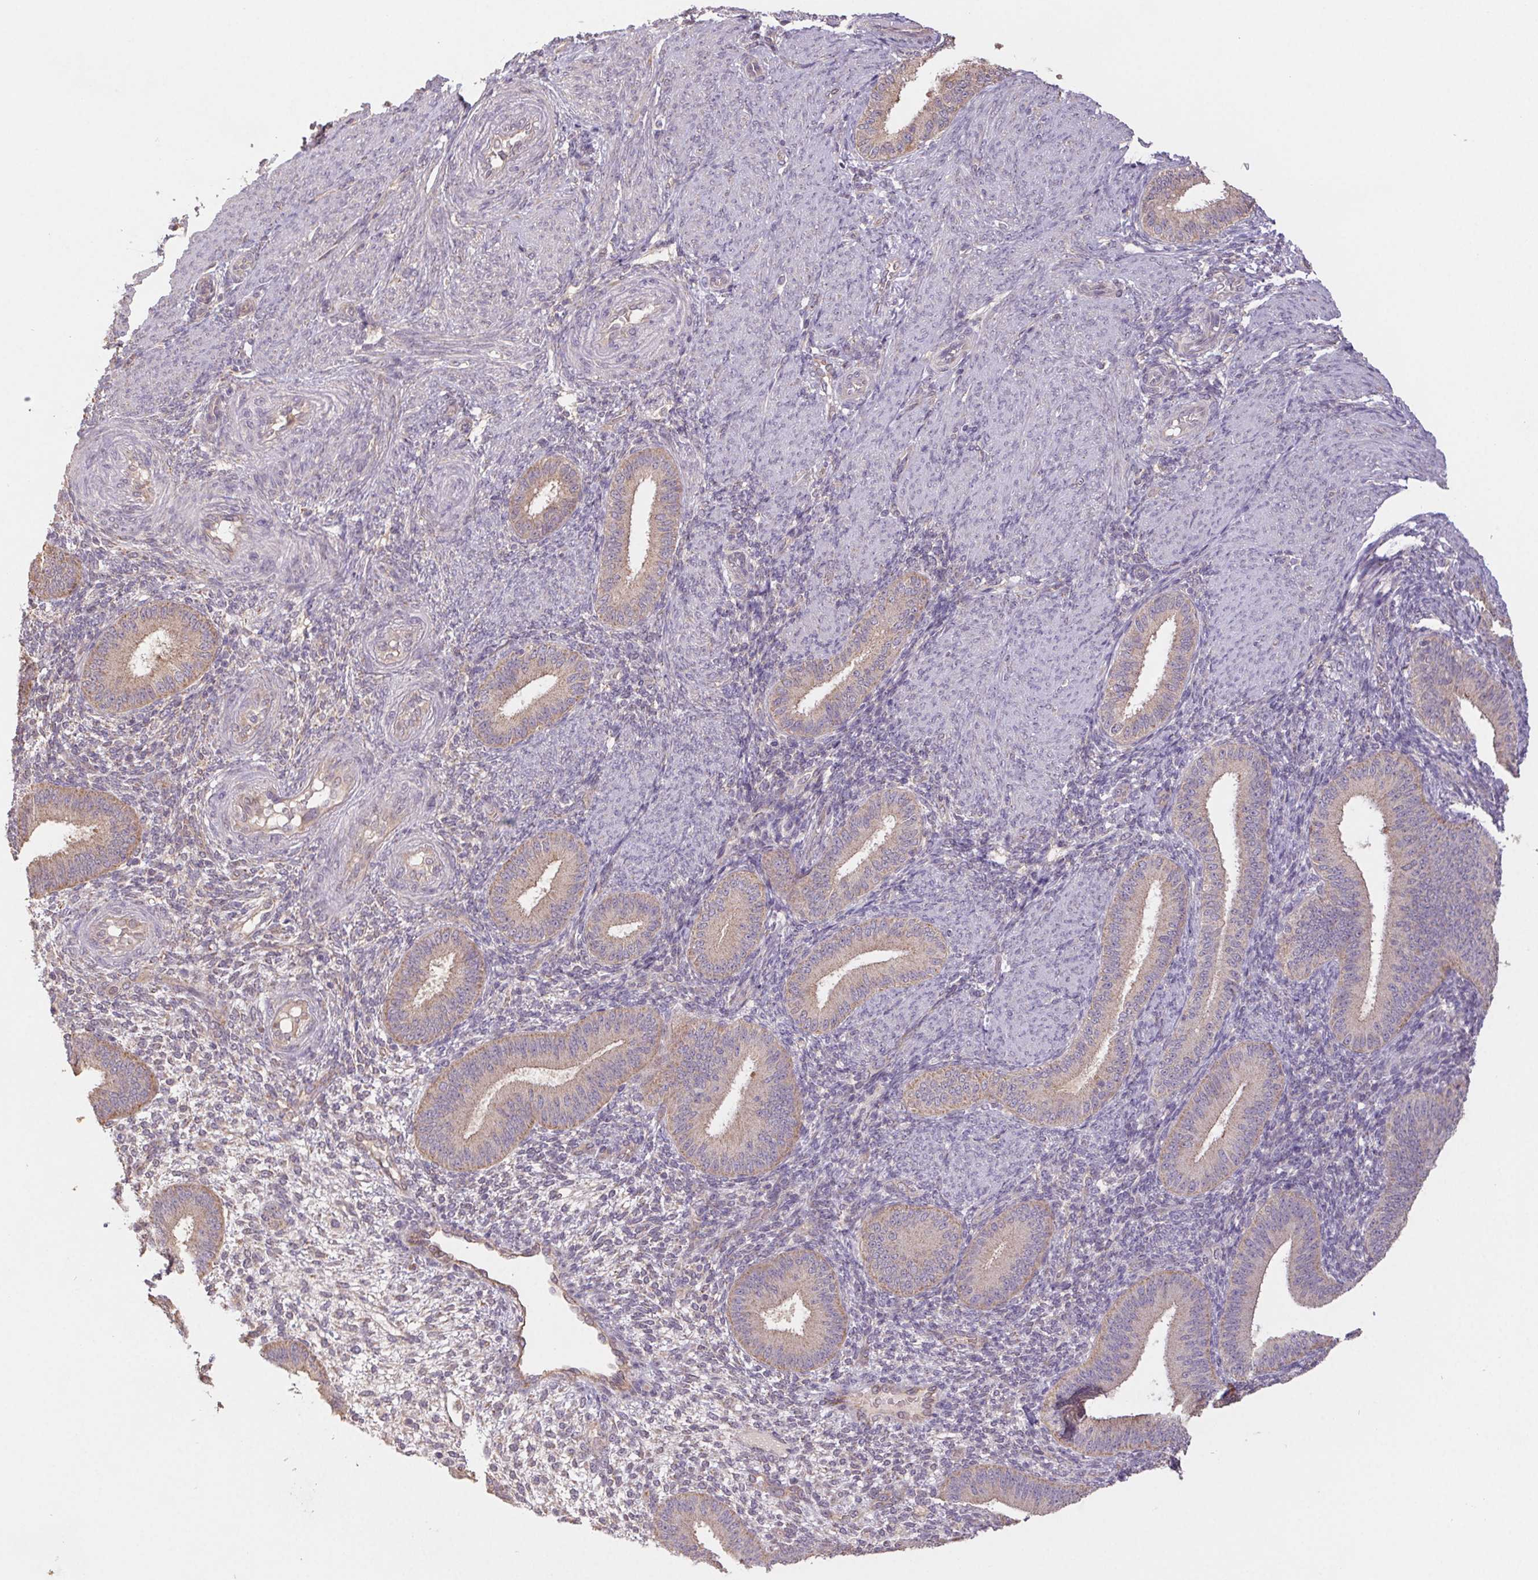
{"staining": {"intensity": "negative", "quantity": "none", "location": "none"}, "tissue": "endometrium", "cell_type": "Cells in endometrial stroma", "image_type": "normal", "snomed": [{"axis": "morphology", "description": "Normal tissue, NOS"}, {"axis": "topography", "description": "Endometrium"}], "caption": "The micrograph demonstrates no significant staining in cells in endometrial stroma of endometrium. Brightfield microscopy of immunohistochemistry stained with DAB (3,3'-diaminobenzidine) (brown) and hematoxylin (blue), captured at high magnification.", "gene": "RAB11A", "patient": {"sex": "female", "age": 39}}